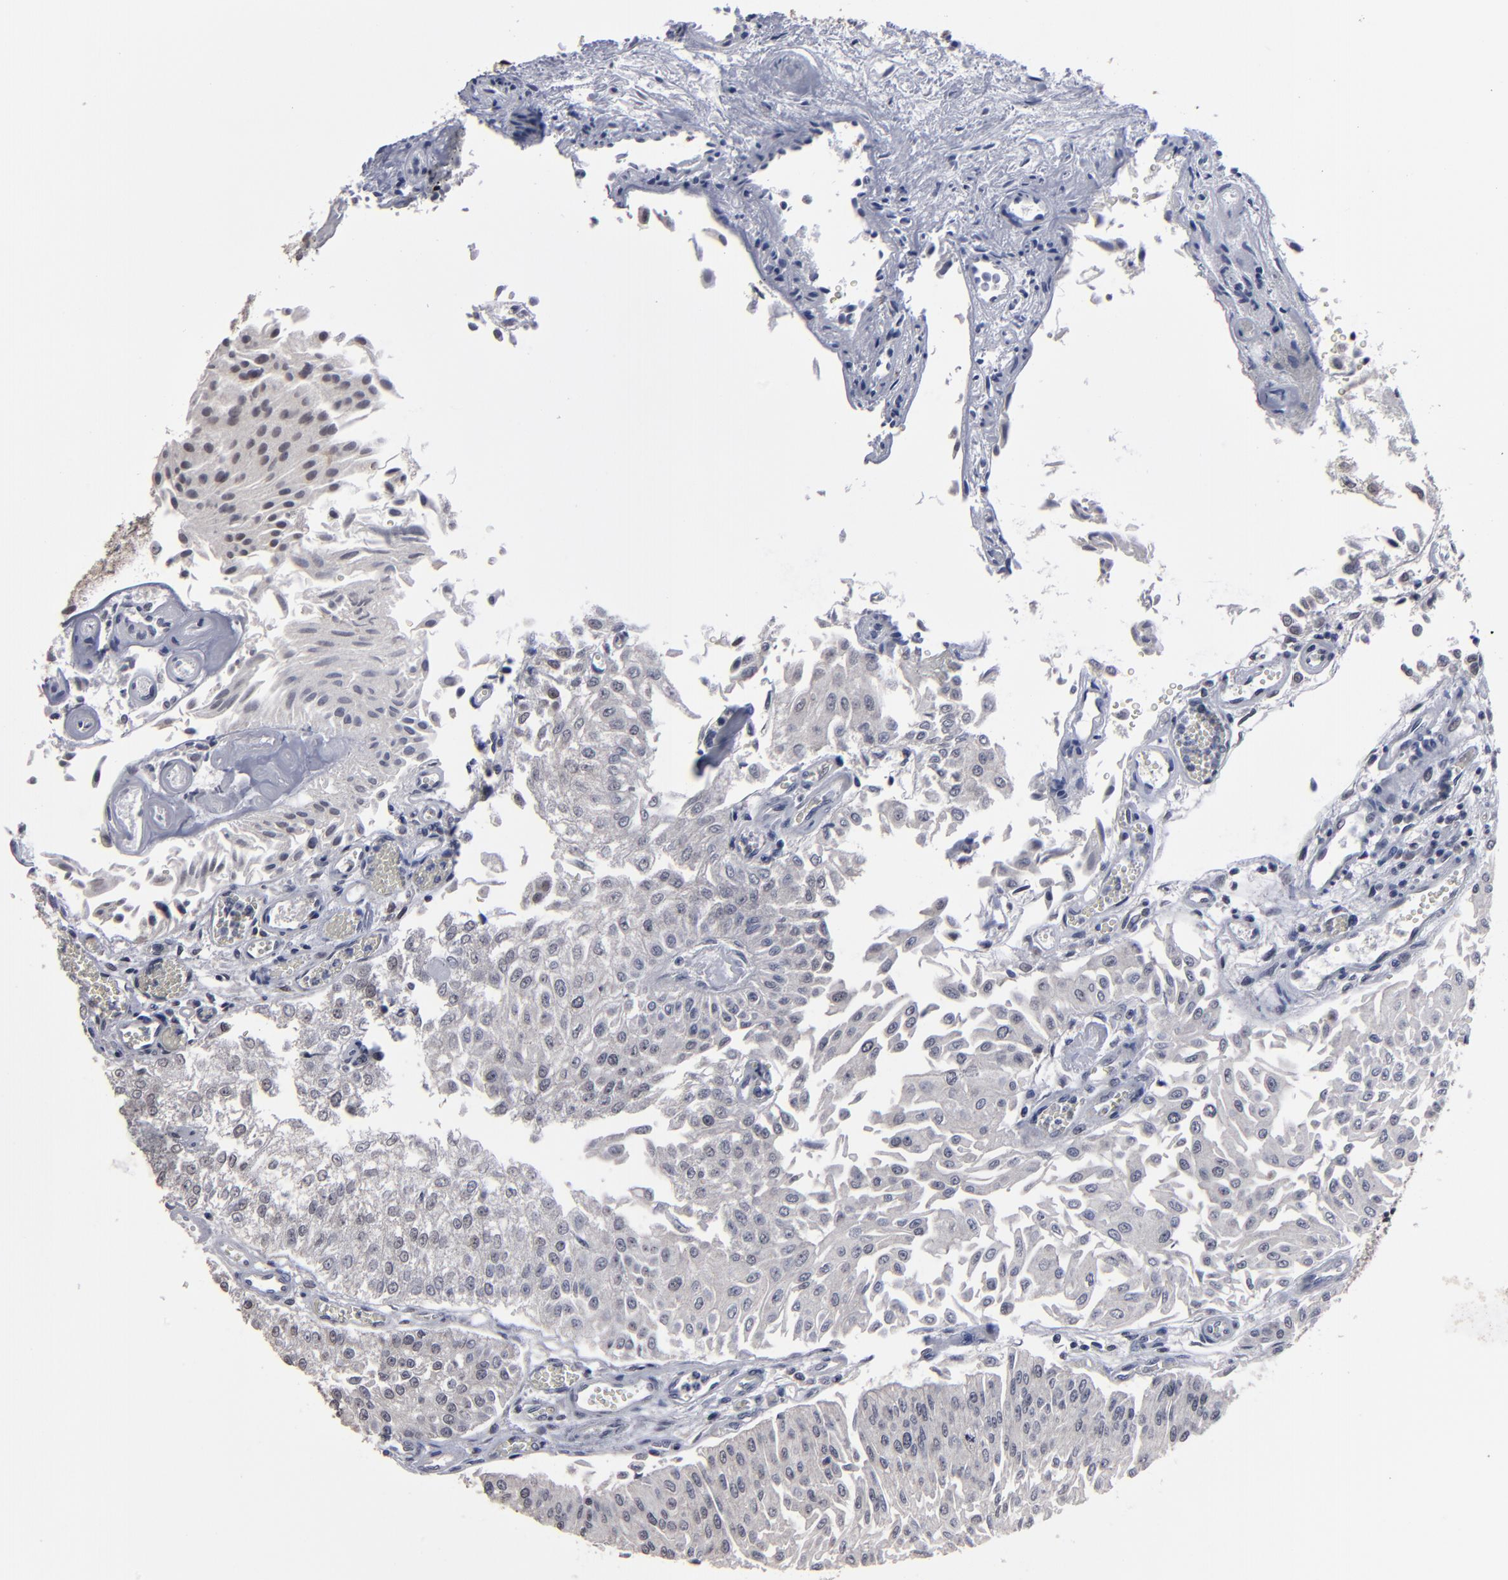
{"staining": {"intensity": "negative", "quantity": "none", "location": "none"}, "tissue": "urothelial cancer", "cell_type": "Tumor cells", "image_type": "cancer", "snomed": [{"axis": "morphology", "description": "Urothelial carcinoma, Low grade"}, {"axis": "topography", "description": "Urinary bladder"}], "caption": "Immunohistochemistry of low-grade urothelial carcinoma exhibits no positivity in tumor cells.", "gene": "SSRP1", "patient": {"sex": "male", "age": 86}}